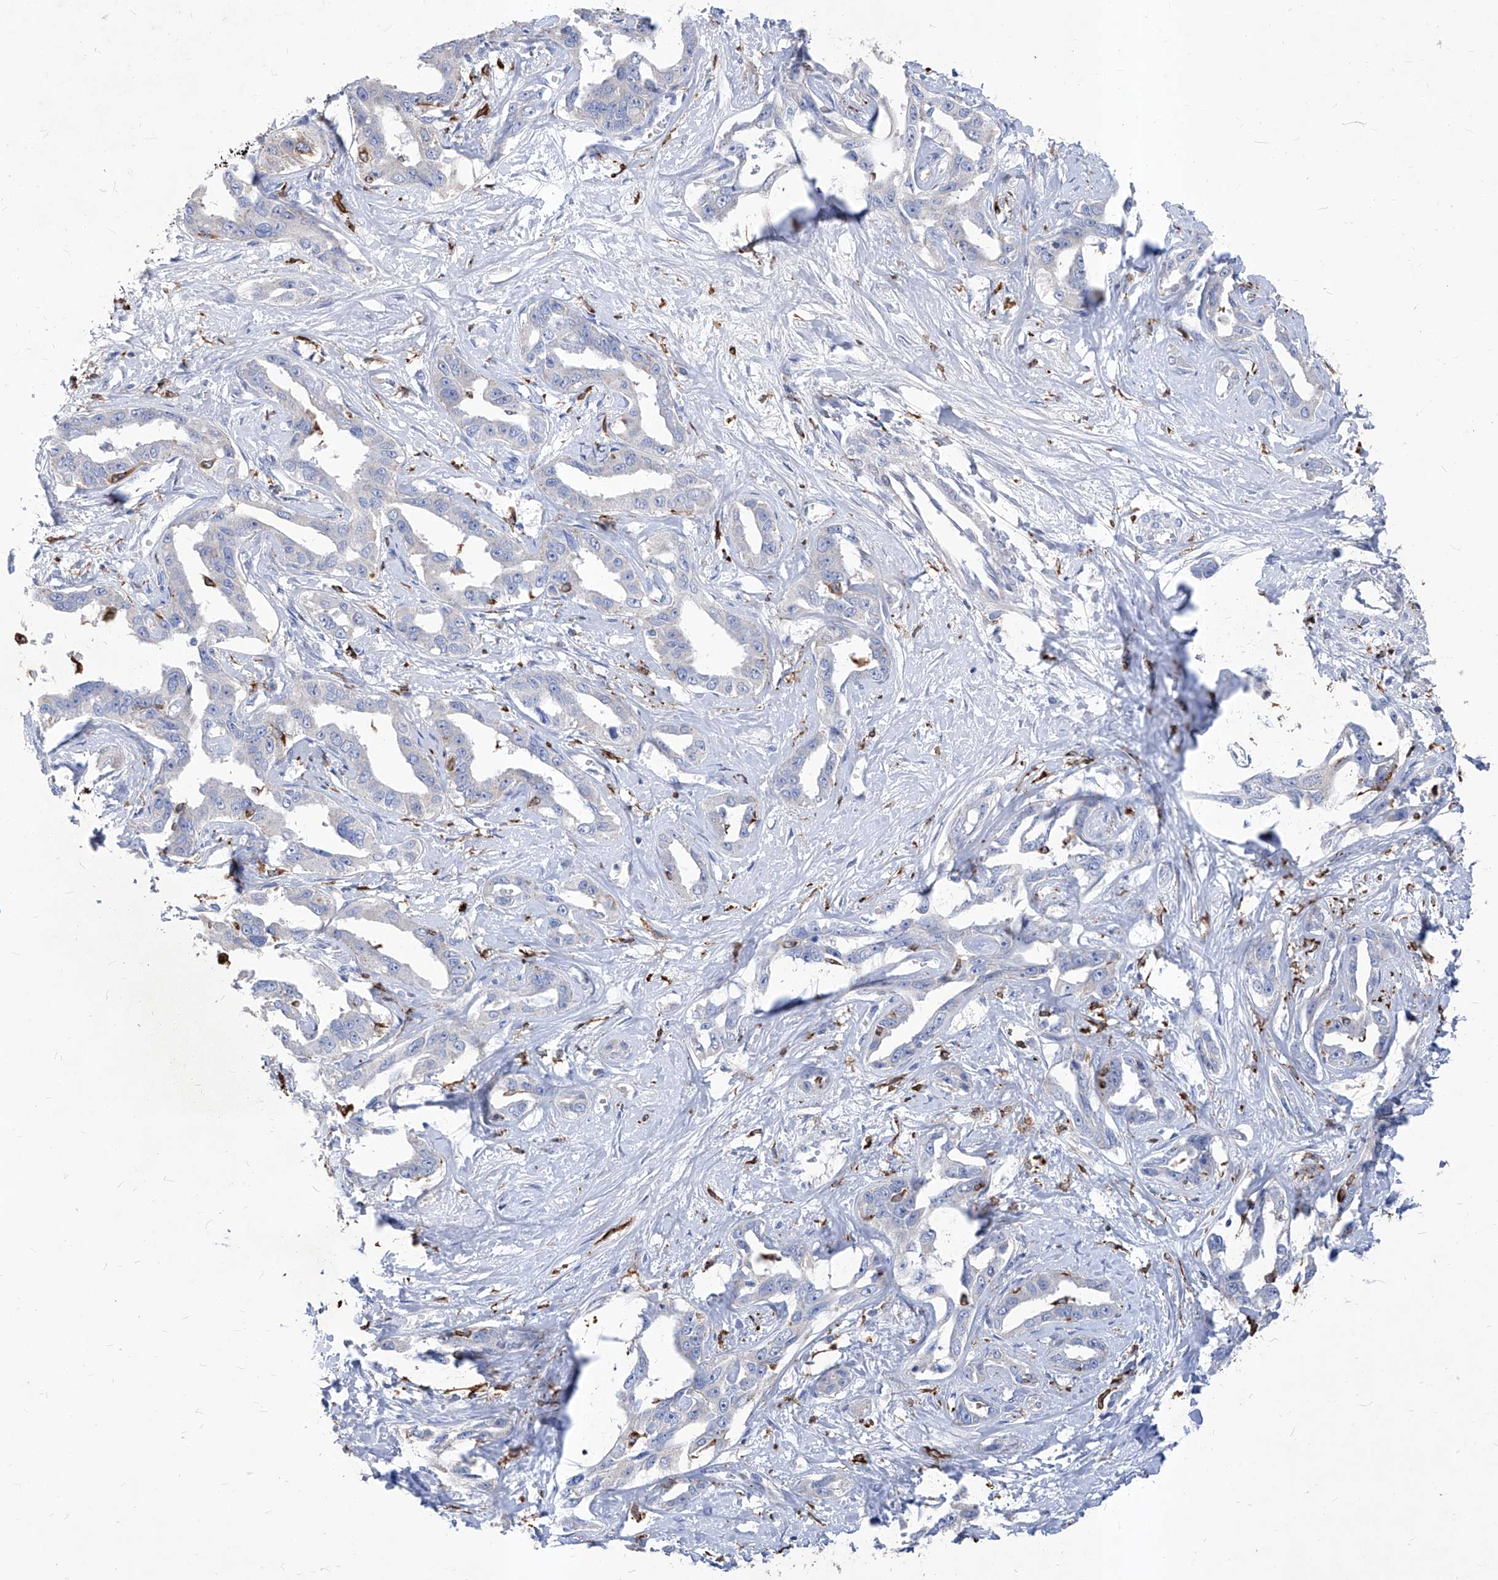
{"staining": {"intensity": "negative", "quantity": "none", "location": "none"}, "tissue": "liver cancer", "cell_type": "Tumor cells", "image_type": "cancer", "snomed": [{"axis": "morphology", "description": "Cholangiocarcinoma"}, {"axis": "topography", "description": "Liver"}], "caption": "Tumor cells are negative for protein expression in human liver cancer (cholangiocarcinoma).", "gene": "UBOX5", "patient": {"sex": "male", "age": 59}}